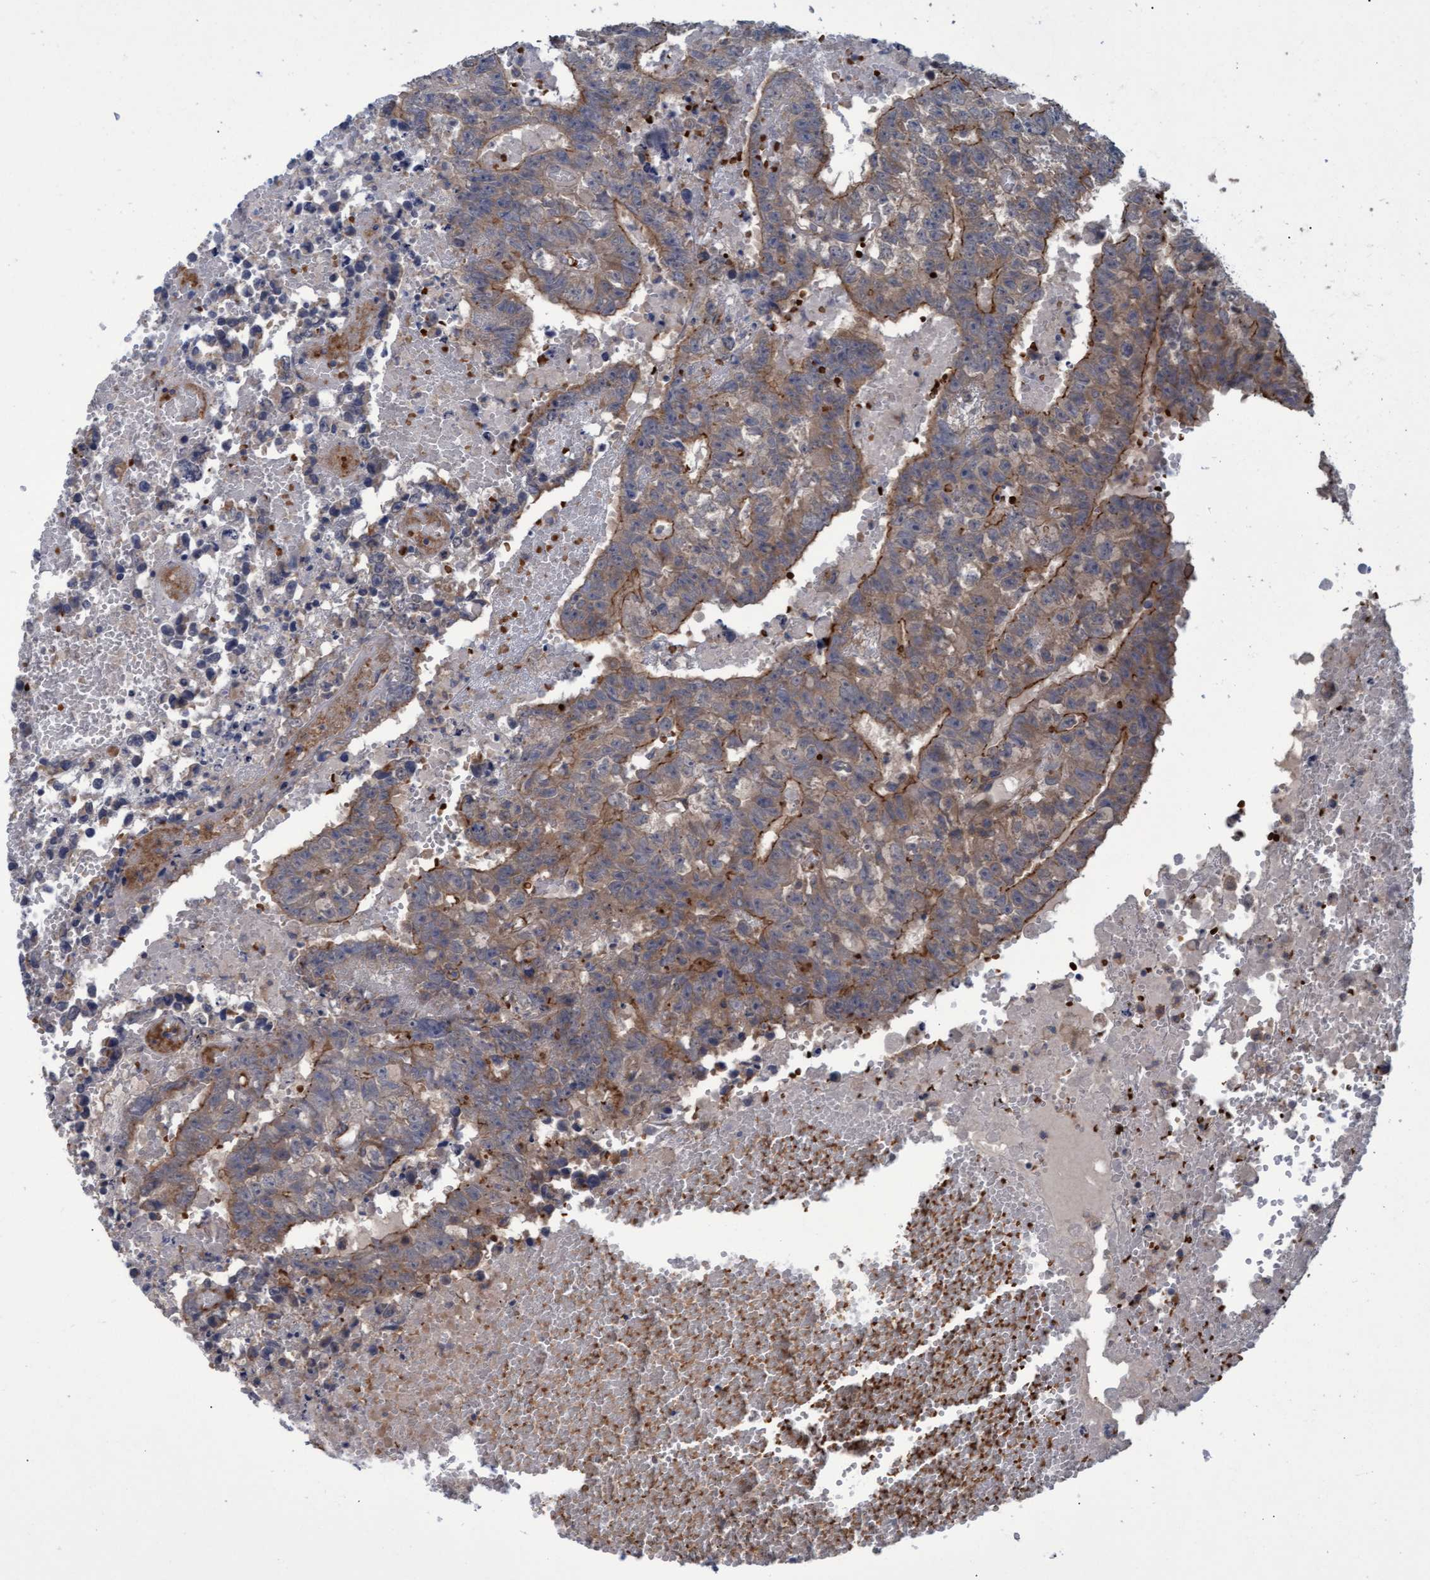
{"staining": {"intensity": "moderate", "quantity": ">75%", "location": "cytoplasmic/membranous"}, "tissue": "testis cancer", "cell_type": "Tumor cells", "image_type": "cancer", "snomed": [{"axis": "morphology", "description": "Carcinoma, Embryonal, NOS"}, {"axis": "topography", "description": "Testis"}], "caption": "Immunohistochemical staining of human testis cancer exhibits medium levels of moderate cytoplasmic/membranous positivity in approximately >75% of tumor cells.", "gene": "NAA15", "patient": {"sex": "male", "age": 25}}